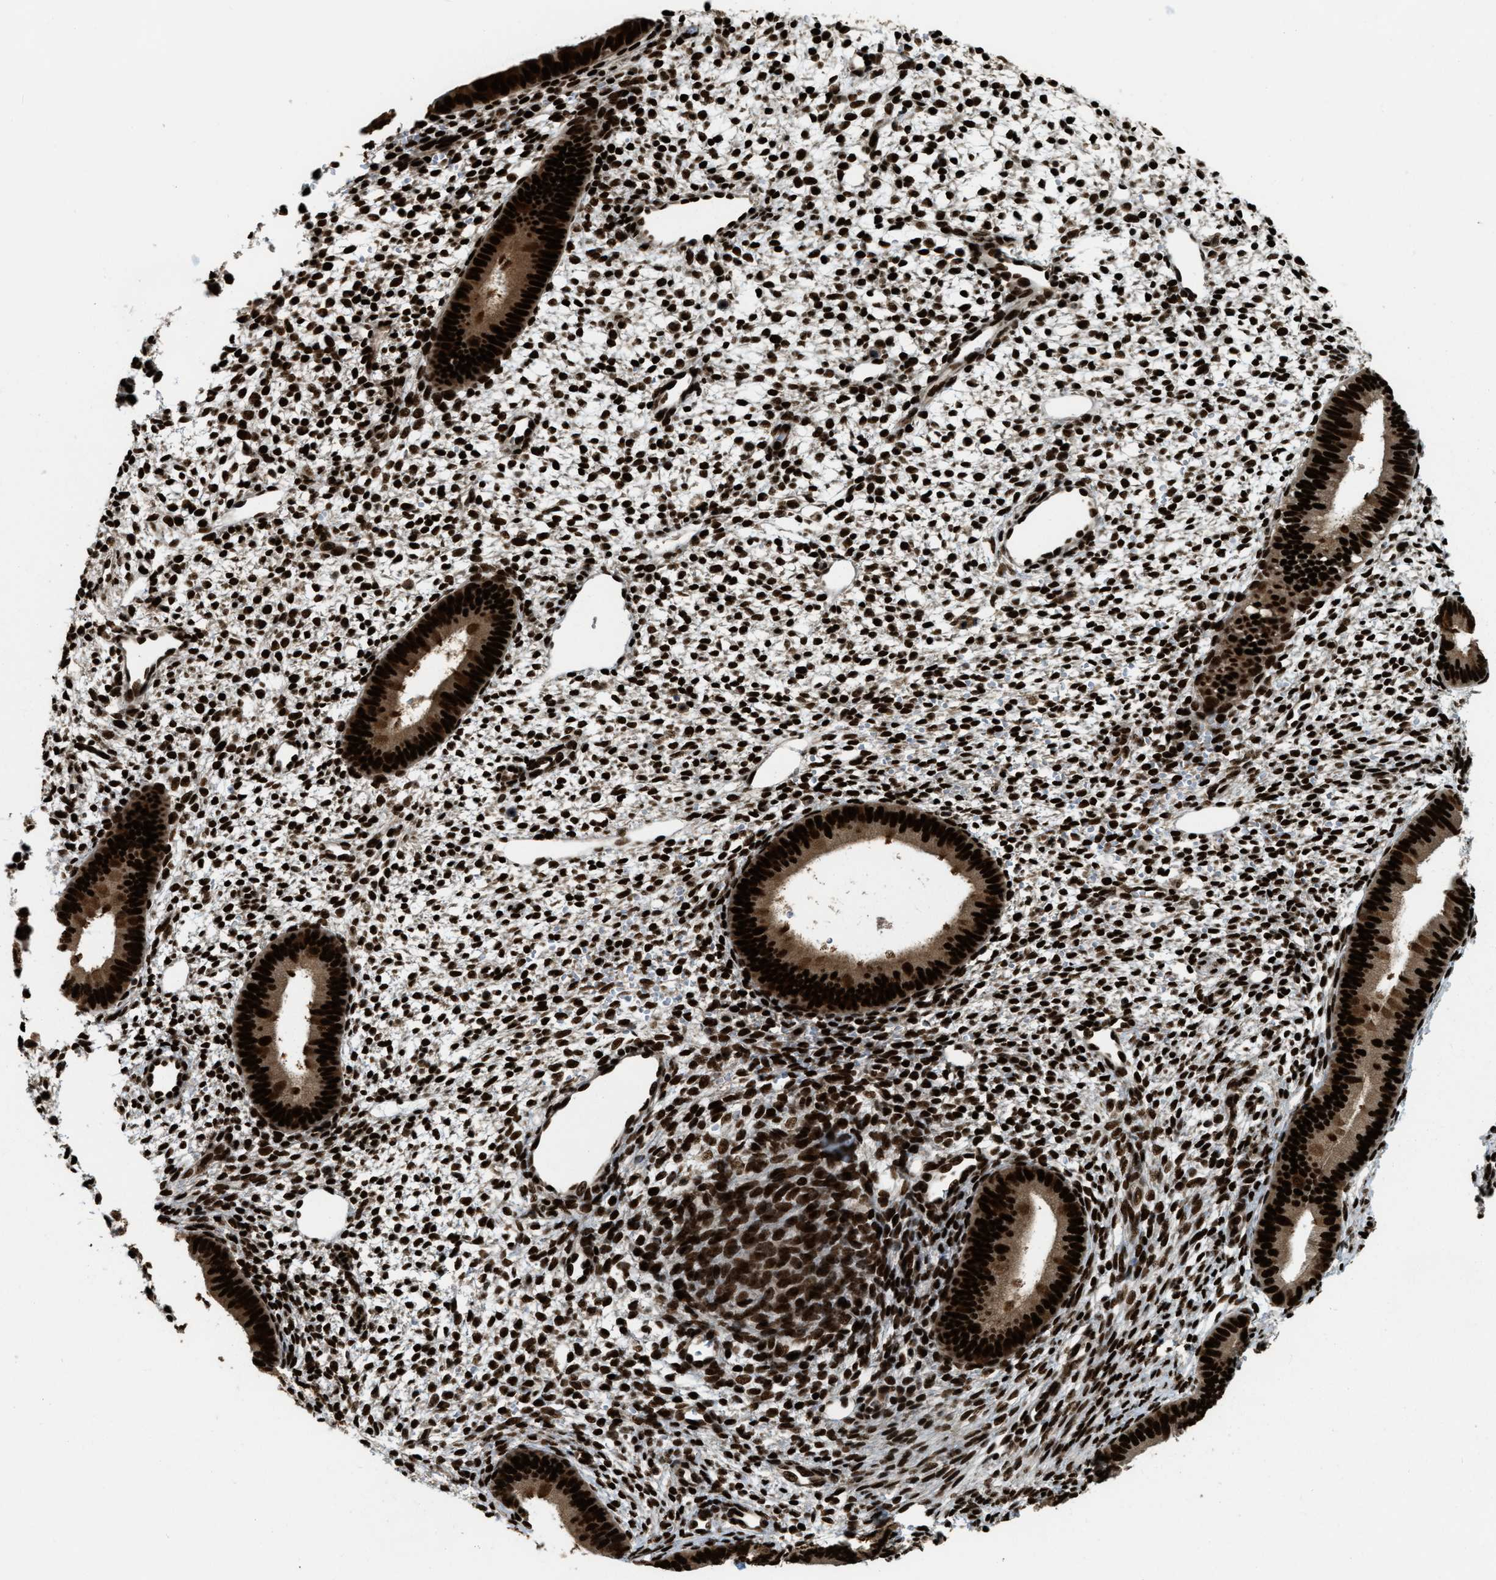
{"staining": {"intensity": "strong", "quantity": ">75%", "location": "nuclear"}, "tissue": "endometrium", "cell_type": "Cells in endometrial stroma", "image_type": "normal", "snomed": [{"axis": "morphology", "description": "Normal tissue, NOS"}, {"axis": "topography", "description": "Endometrium"}], "caption": "IHC of benign endometrium reveals high levels of strong nuclear expression in approximately >75% of cells in endometrial stroma.", "gene": "NUMA1", "patient": {"sex": "female", "age": 46}}